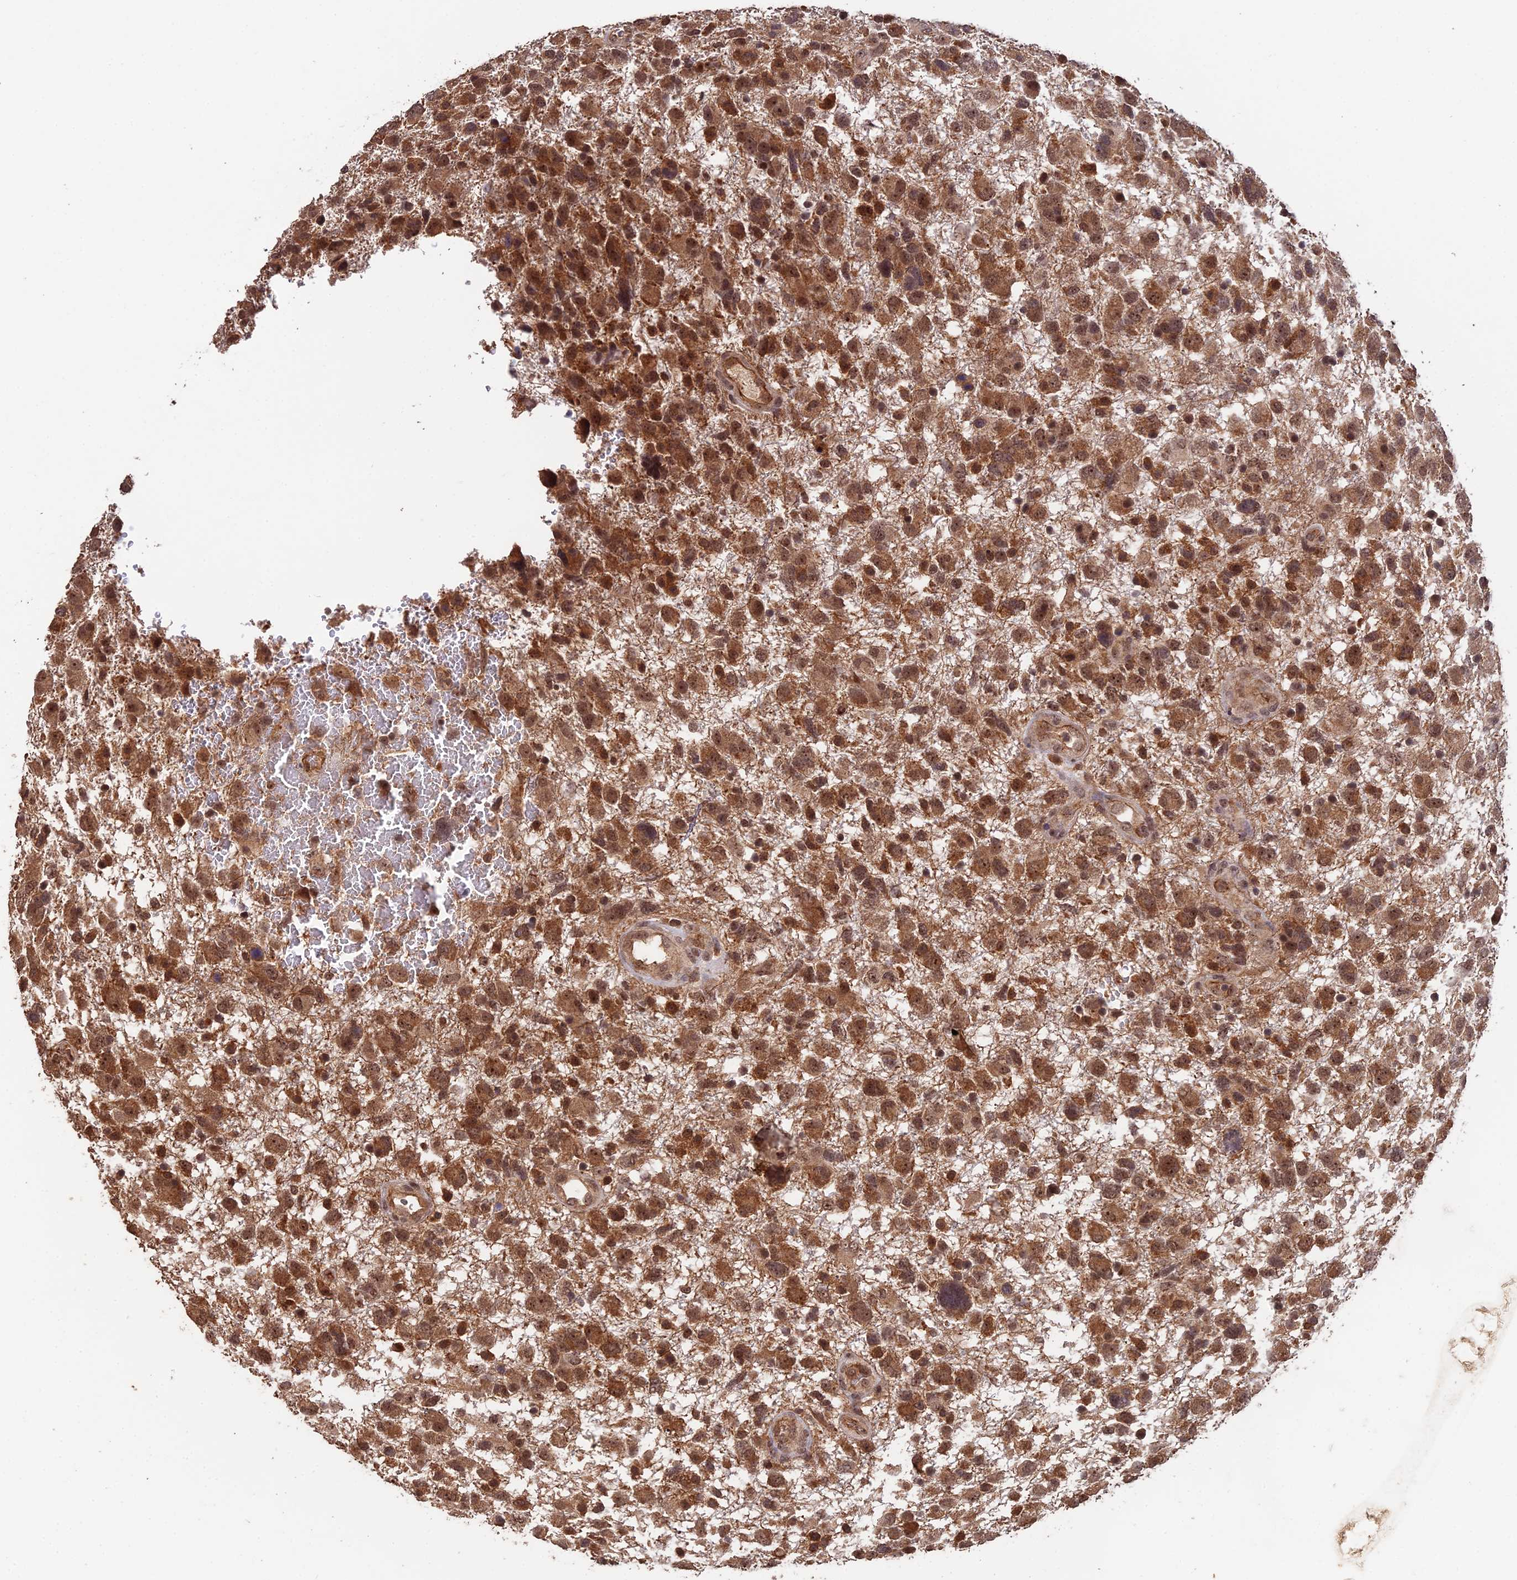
{"staining": {"intensity": "strong", "quantity": ">75%", "location": "cytoplasmic/membranous,nuclear"}, "tissue": "glioma", "cell_type": "Tumor cells", "image_type": "cancer", "snomed": [{"axis": "morphology", "description": "Glioma, malignant, High grade"}, {"axis": "topography", "description": "Brain"}], "caption": "Immunohistochemistry staining of malignant glioma (high-grade), which displays high levels of strong cytoplasmic/membranous and nuclear positivity in about >75% of tumor cells indicating strong cytoplasmic/membranous and nuclear protein positivity. The staining was performed using DAB (brown) for protein detection and nuclei were counterstained in hematoxylin (blue).", "gene": "RALGAPA2", "patient": {"sex": "male", "age": 61}}